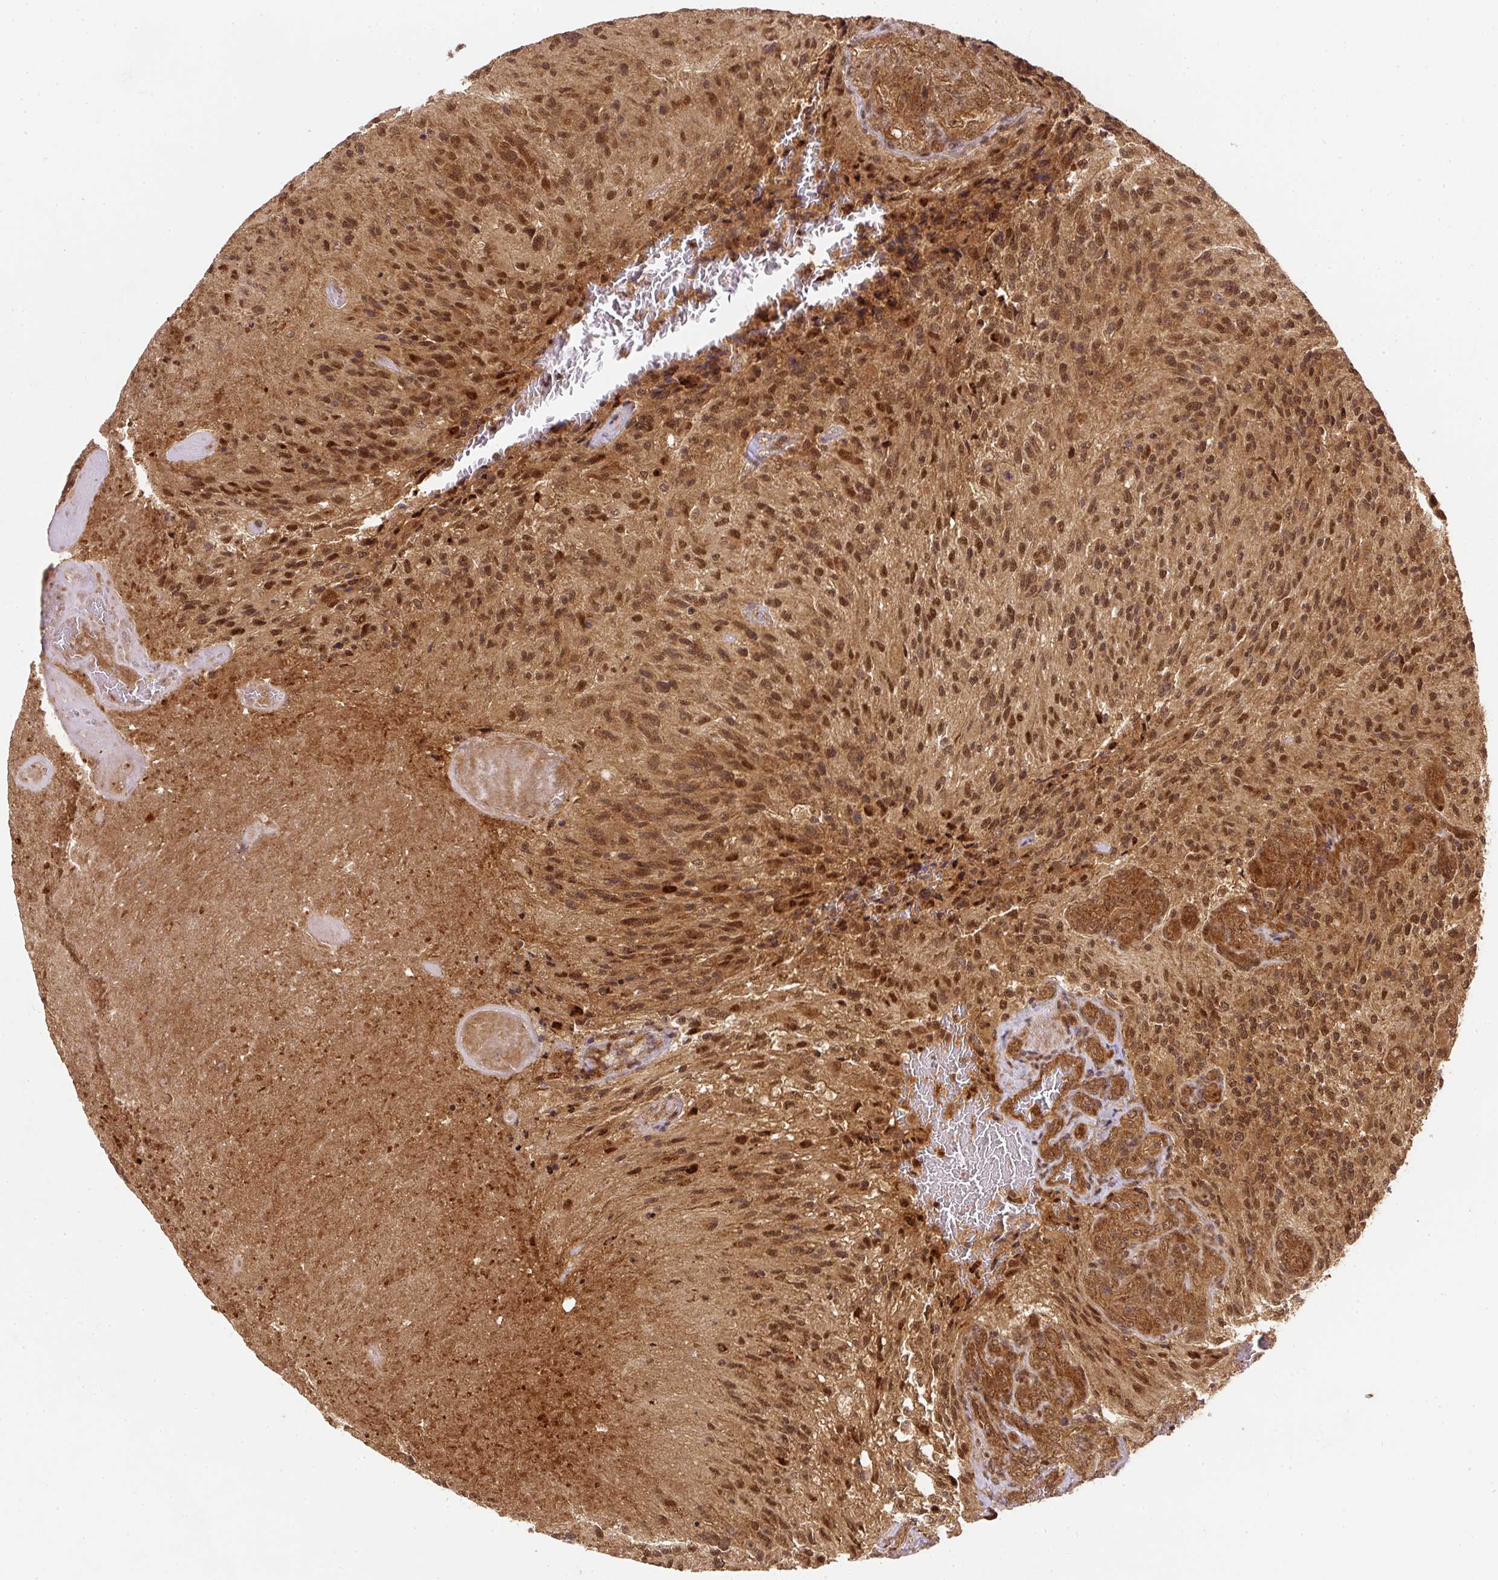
{"staining": {"intensity": "strong", "quantity": ">75%", "location": "cytoplasmic/membranous,nuclear"}, "tissue": "glioma", "cell_type": "Tumor cells", "image_type": "cancer", "snomed": [{"axis": "morphology", "description": "Normal tissue, NOS"}, {"axis": "morphology", "description": "Glioma, malignant, High grade"}, {"axis": "topography", "description": "Cerebral cortex"}], "caption": "High-magnification brightfield microscopy of high-grade glioma (malignant) stained with DAB (brown) and counterstained with hematoxylin (blue). tumor cells exhibit strong cytoplasmic/membranous and nuclear expression is present in approximately>75% of cells.", "gene": "PSMD1", "patient": {"sex": "male", "age": 56}}